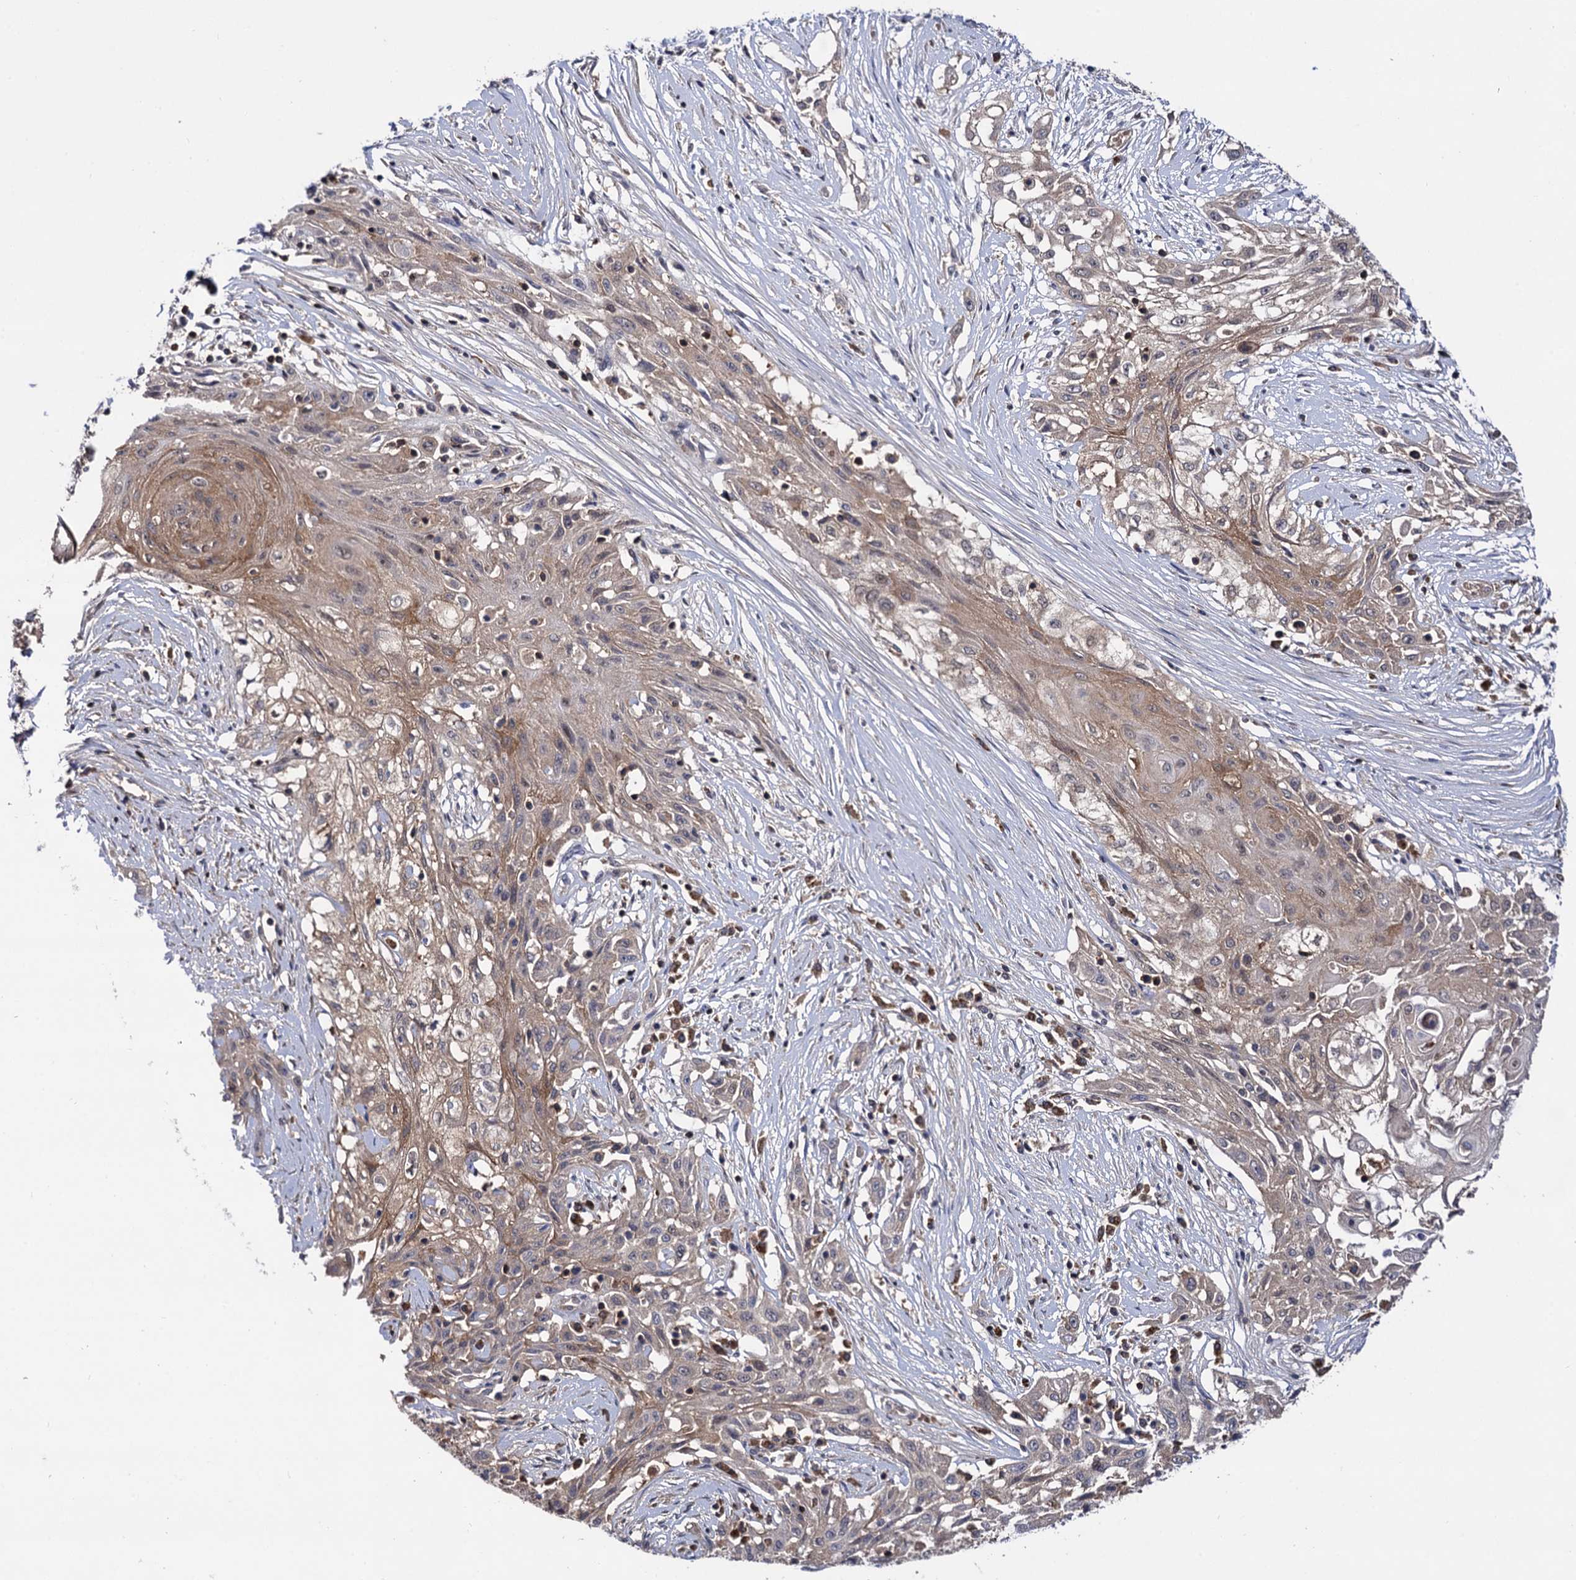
{"staining": {"intensity": "moderate", "quantity": "<25%", "location": "cytoplasmic/membranous"}, "tissue": "skin cancer", "cell_type": "Tumor cells", "image_type": "cancer", "snomed": [{"axis": "morphology", "description": "Squamous cell carcinoma, NOS"}, {"axis": "morphology", "description": "Squamous cell carcinoma, metastatic, NOS"}, {"axis": "topography", "description": "Skin"}, {"axis": "topography", "description": "Lymph node"}], "caption": "Moderate cytoplasmic/membranous positivity is appreciated in about <25% of tumor cells in skin cancer (squamous cell carcinoma).", "gene": "MICAL2", "patient": {"sex": "male", "age": 75}}